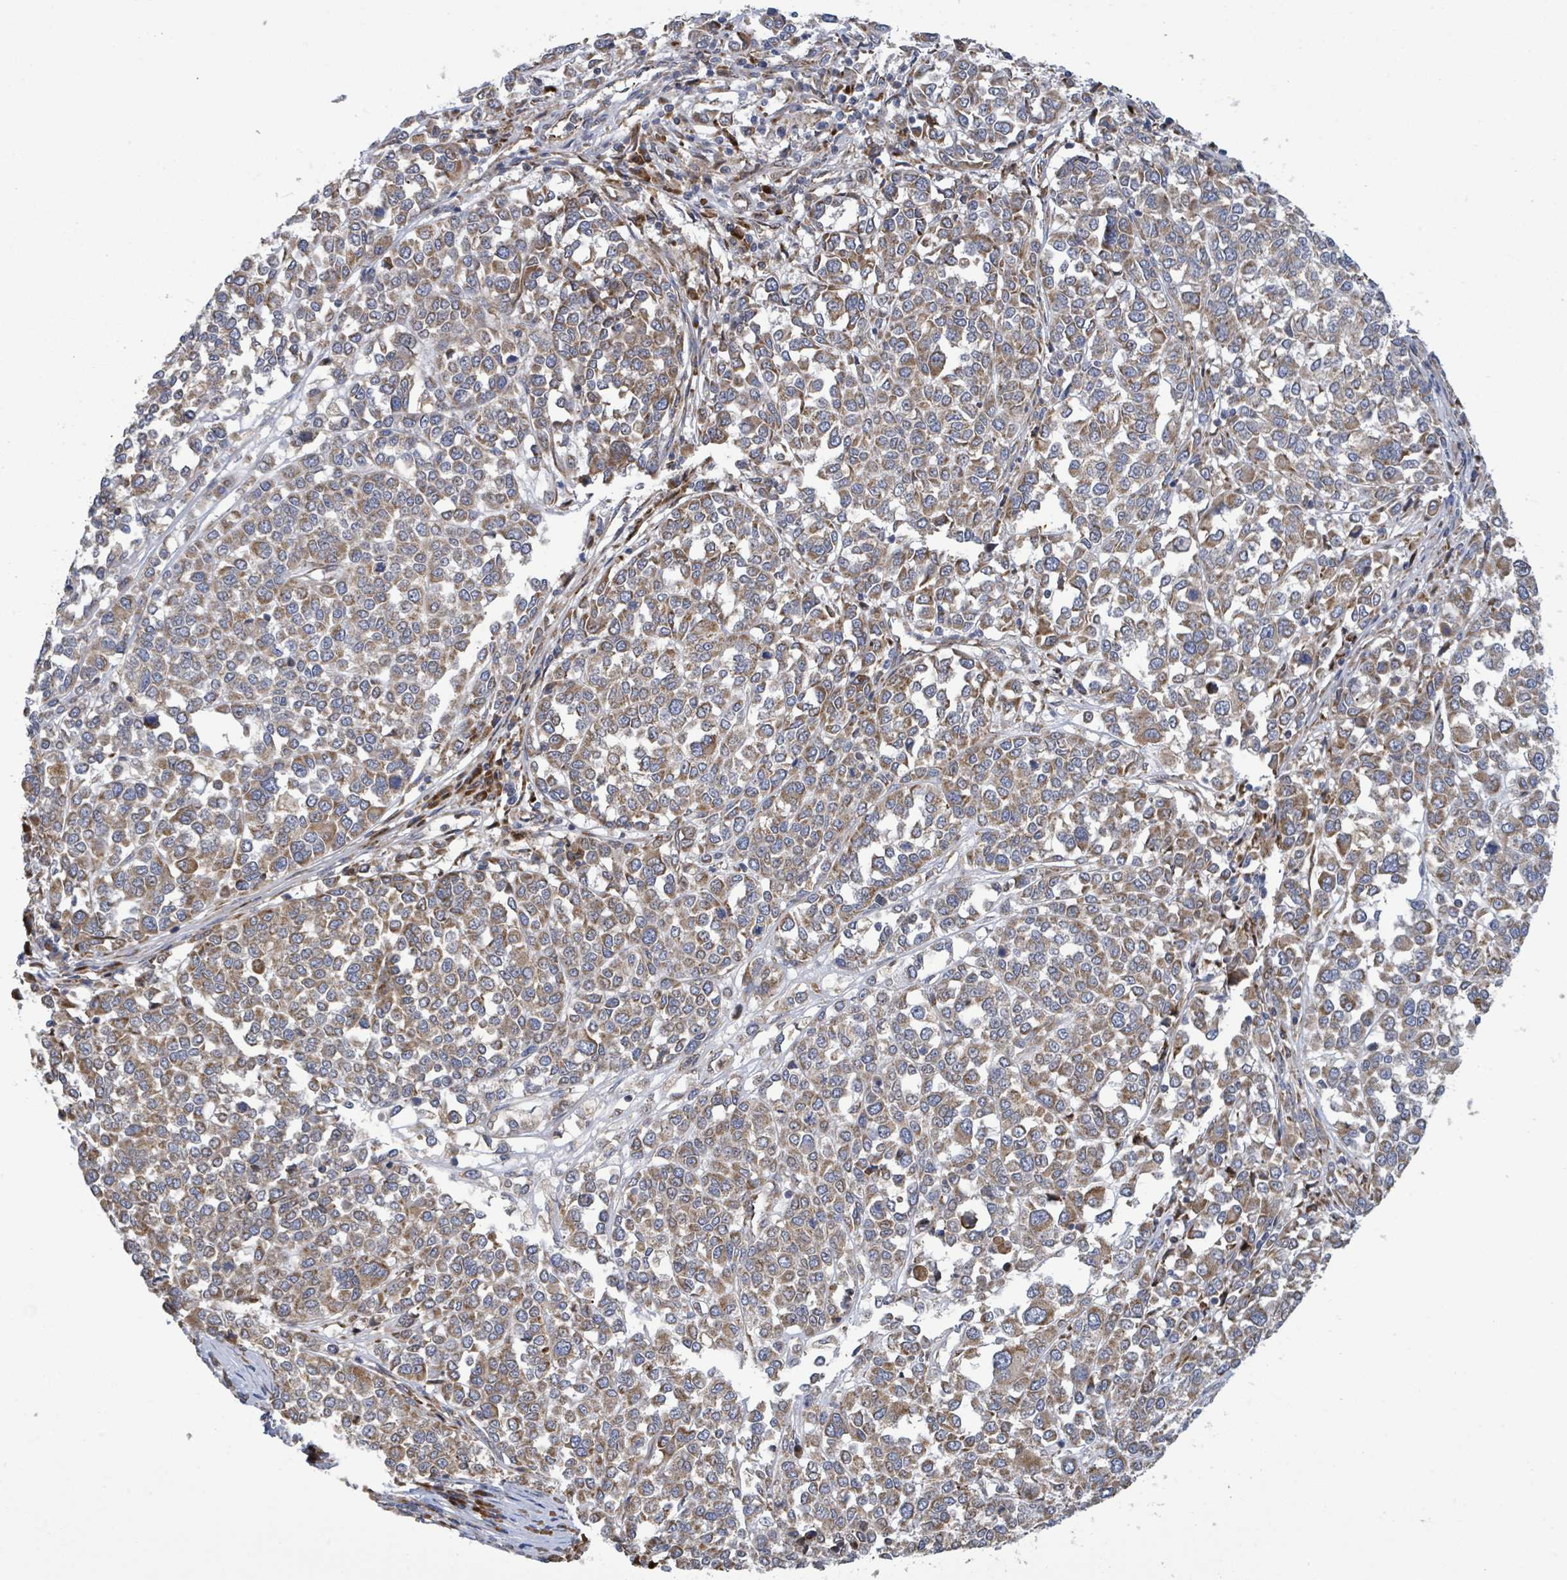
{"staining": {"intensity": "moderate", "quantity": ">75%", "location": "cytoplasmic/membranous"}, "tissue": "melanoma", "cell_type": "Tumor cells", "image_type": "cancer", "snomed": [{"axis": "morphology", "description": "Malignant melanoma, Metastatic site"}, {"axis": "topography", "description": "Lymph node"}], "caption": "Human malignant melanoma (metastatic site) stained with a brown dye displays moderate cytoplasmic/membranous positive staining in approximately >75% of tumor cells.", "gene": "NOMO1", "patient": {"sex": "male", "age": 44}}